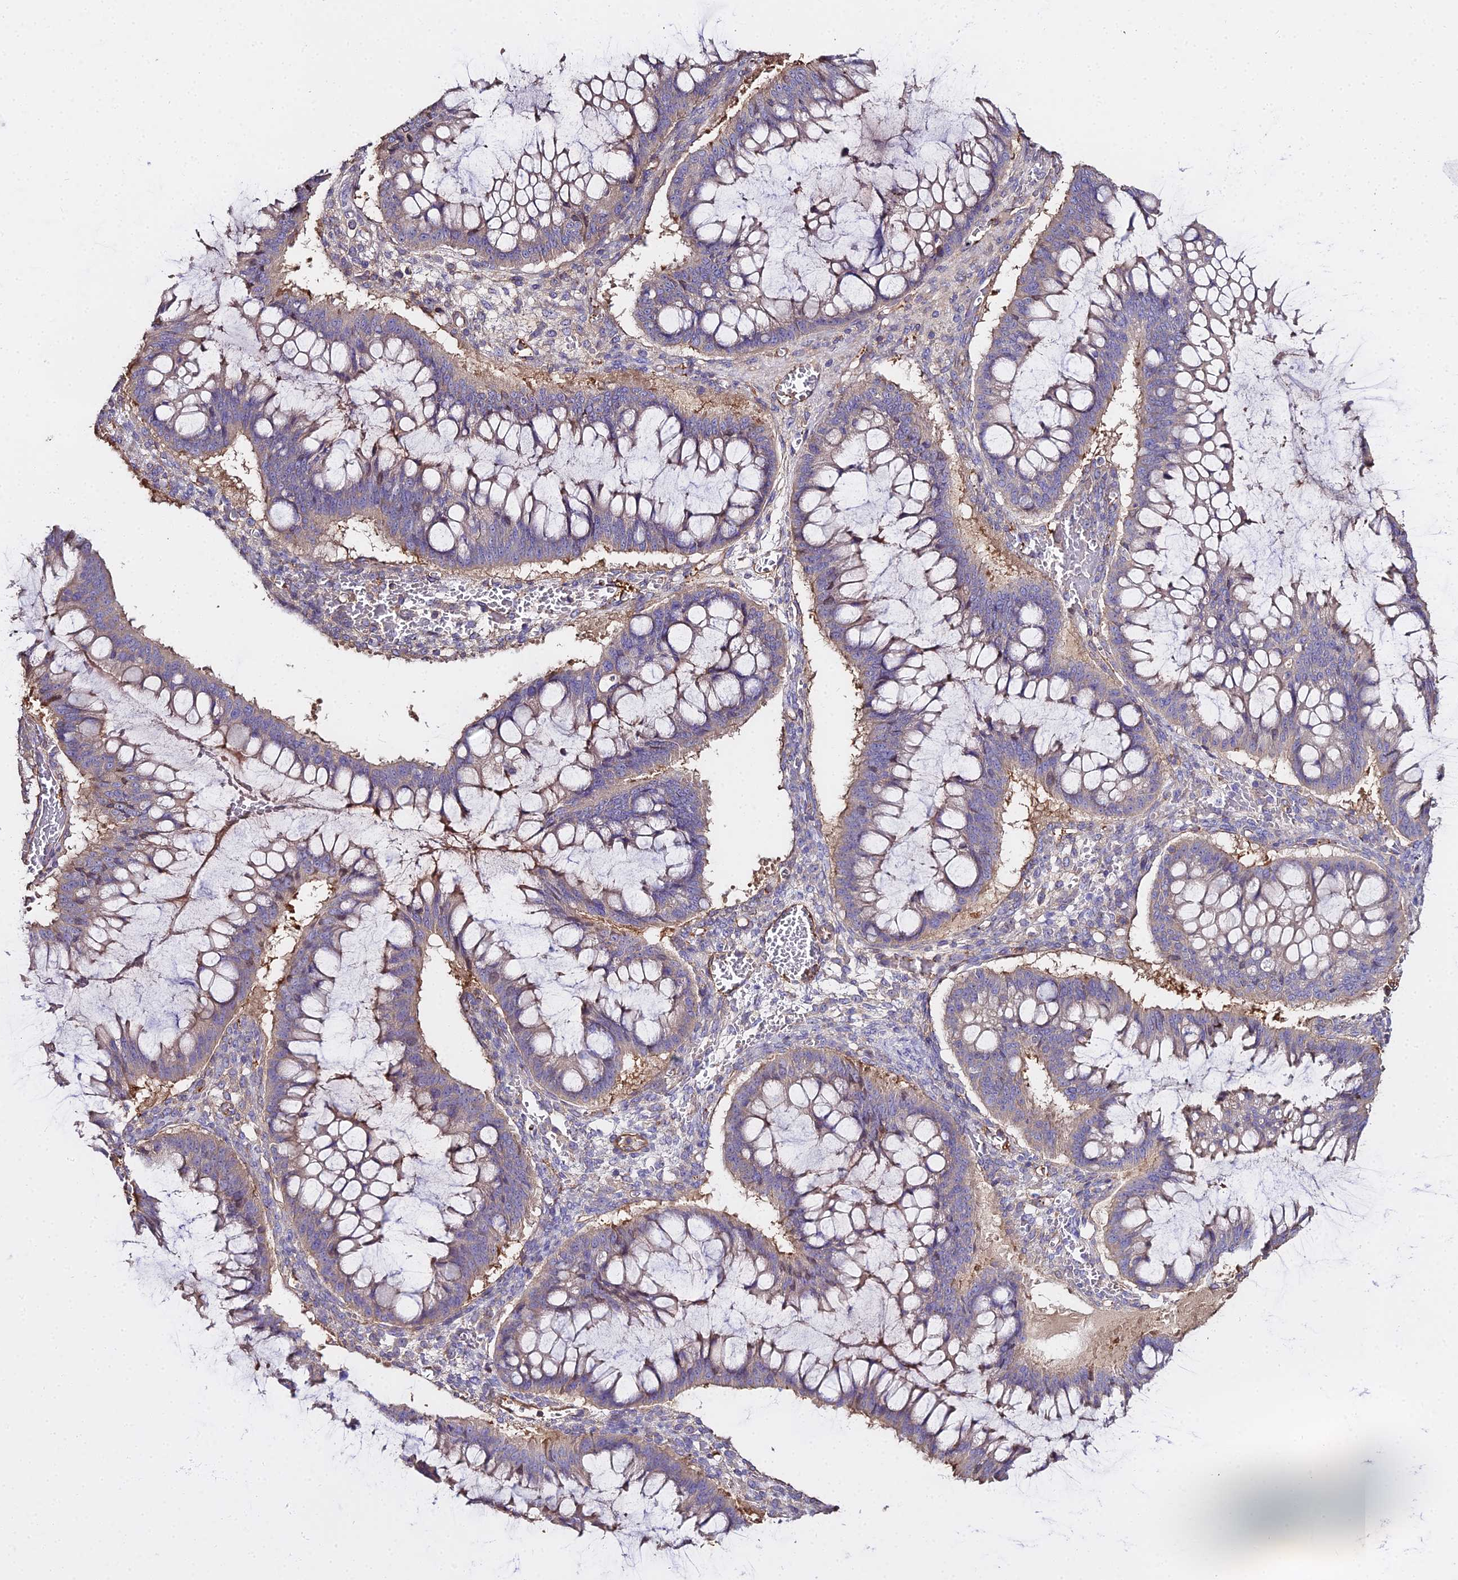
{"staining": {"intensity": "weak", "quantity": "25%-75%", "location": "cytoplasmic/membranous"}, "tissue": "ovarian cancer", "cell_type": "Tumor cells", "image_type": "cancer", "snomed": [{"axis": "morphology", "description": "Cystadenocarcinoma, mucinous, NOS"}, {"axis": "topography", "description": "Ovary"}], "caption": "IHC of human ovarian cancer (mucinous cystadenocarcinoma) reveals low levels of weak cytoplasmic/membranous staining in approximately 25%-75% of tumor cells.", "gene": "GLYAT", "patient": {"sex": "female", "age": 73}}